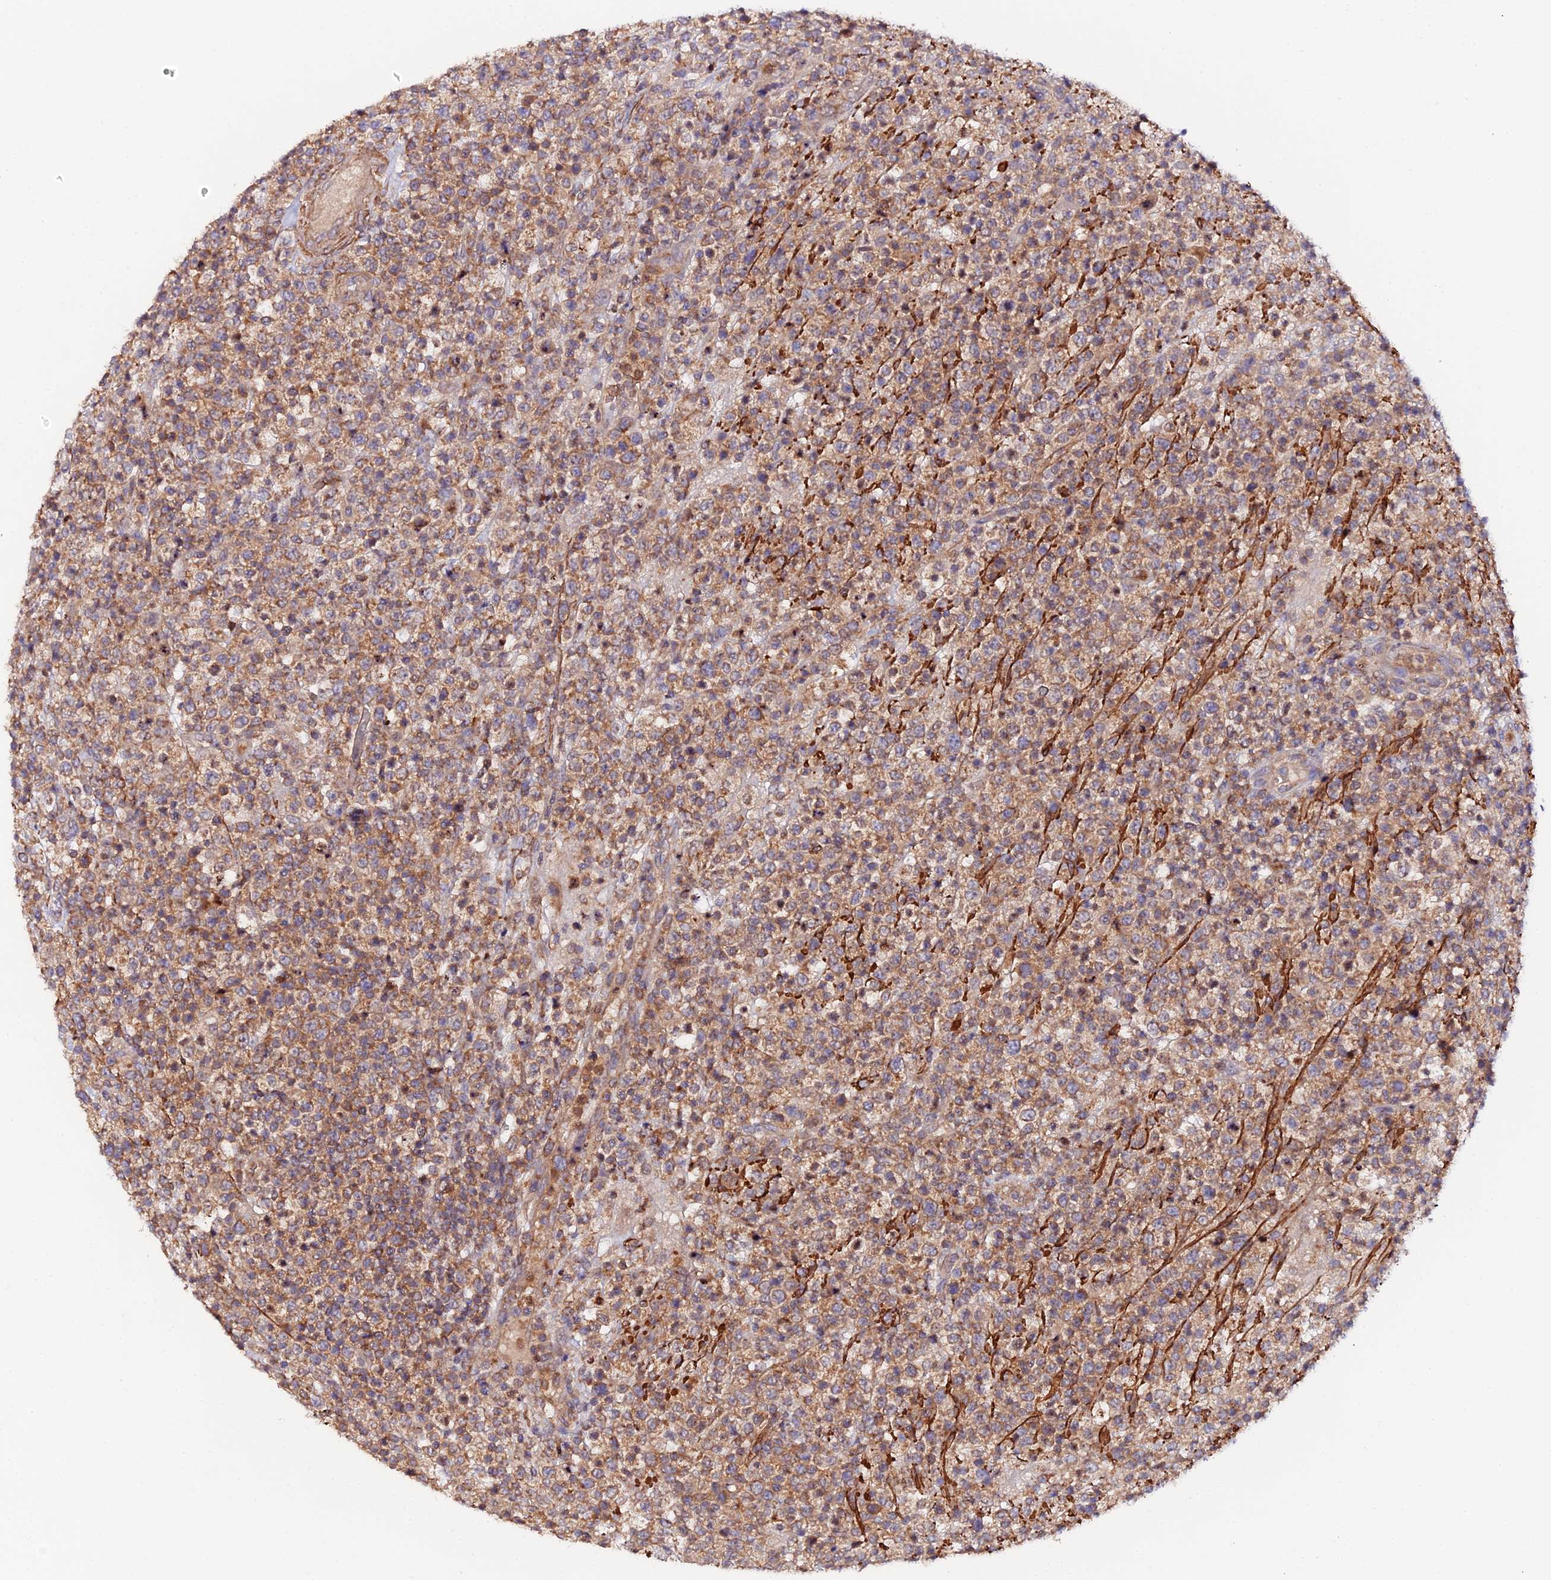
{"staining": {"intensity": "moderate", "quantity": ">75%", "location": "cytoplasmic/membranous"}, "tissue": "lymphoma", "cell_type": "Tumor cells", "image_type": "cancer", "snomed": [{"axis": "morphology", "description": "Malignant lymphoma, non-Hodgkin's type, High grade"}, {"axis": "topography", "description": "Colon"}], "caption": "Immunohistochemical staining of human high-grade malignant lymphoma, non-Hodgkin's type demonstrates medium levels of moderate cytoplasmic/membranous staining in about >75% of tumor cells.", "gene": "TRIM26", "patient": {"sex": "female", "age": 53}}